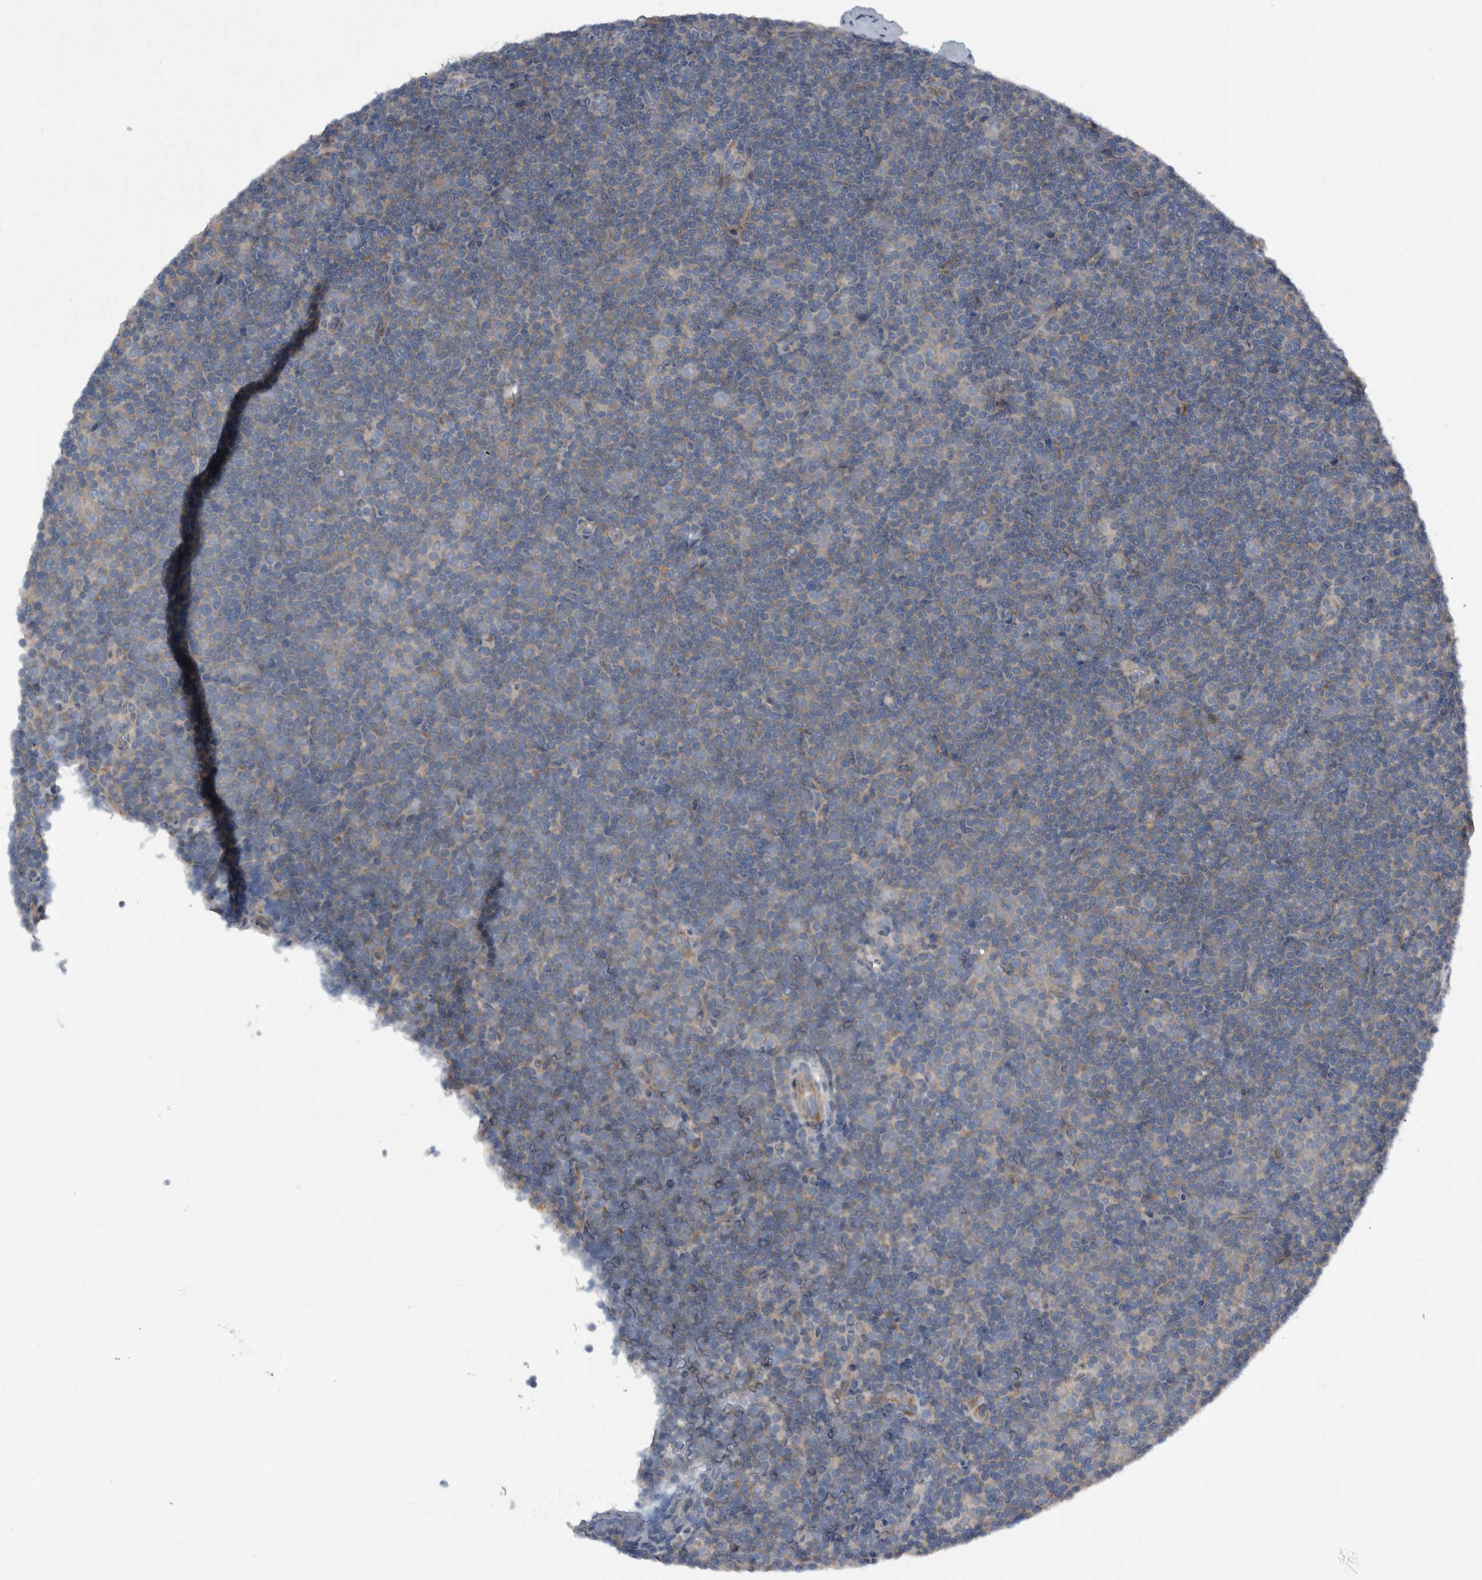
{"staining": {"intensity": "negative", "quantity": "none", "location": "none"}, "tissue": "lymphoma", "cell_type": "Tumor cells", "image_type": "cancer", "snomed": [{"axis": "morphology", "description": "Malignant lymphoma, non-Hodgkin's type, Low grade"}, {"axis": "topography", "description": "Lymph node"}], "caption": "There is no significant positivity in tumor cells of malignant lymphoma, non-Hodgkin's type (low-grade).", "gene": "NT5C2", "patient": {"sex": "female", "age": 67}}